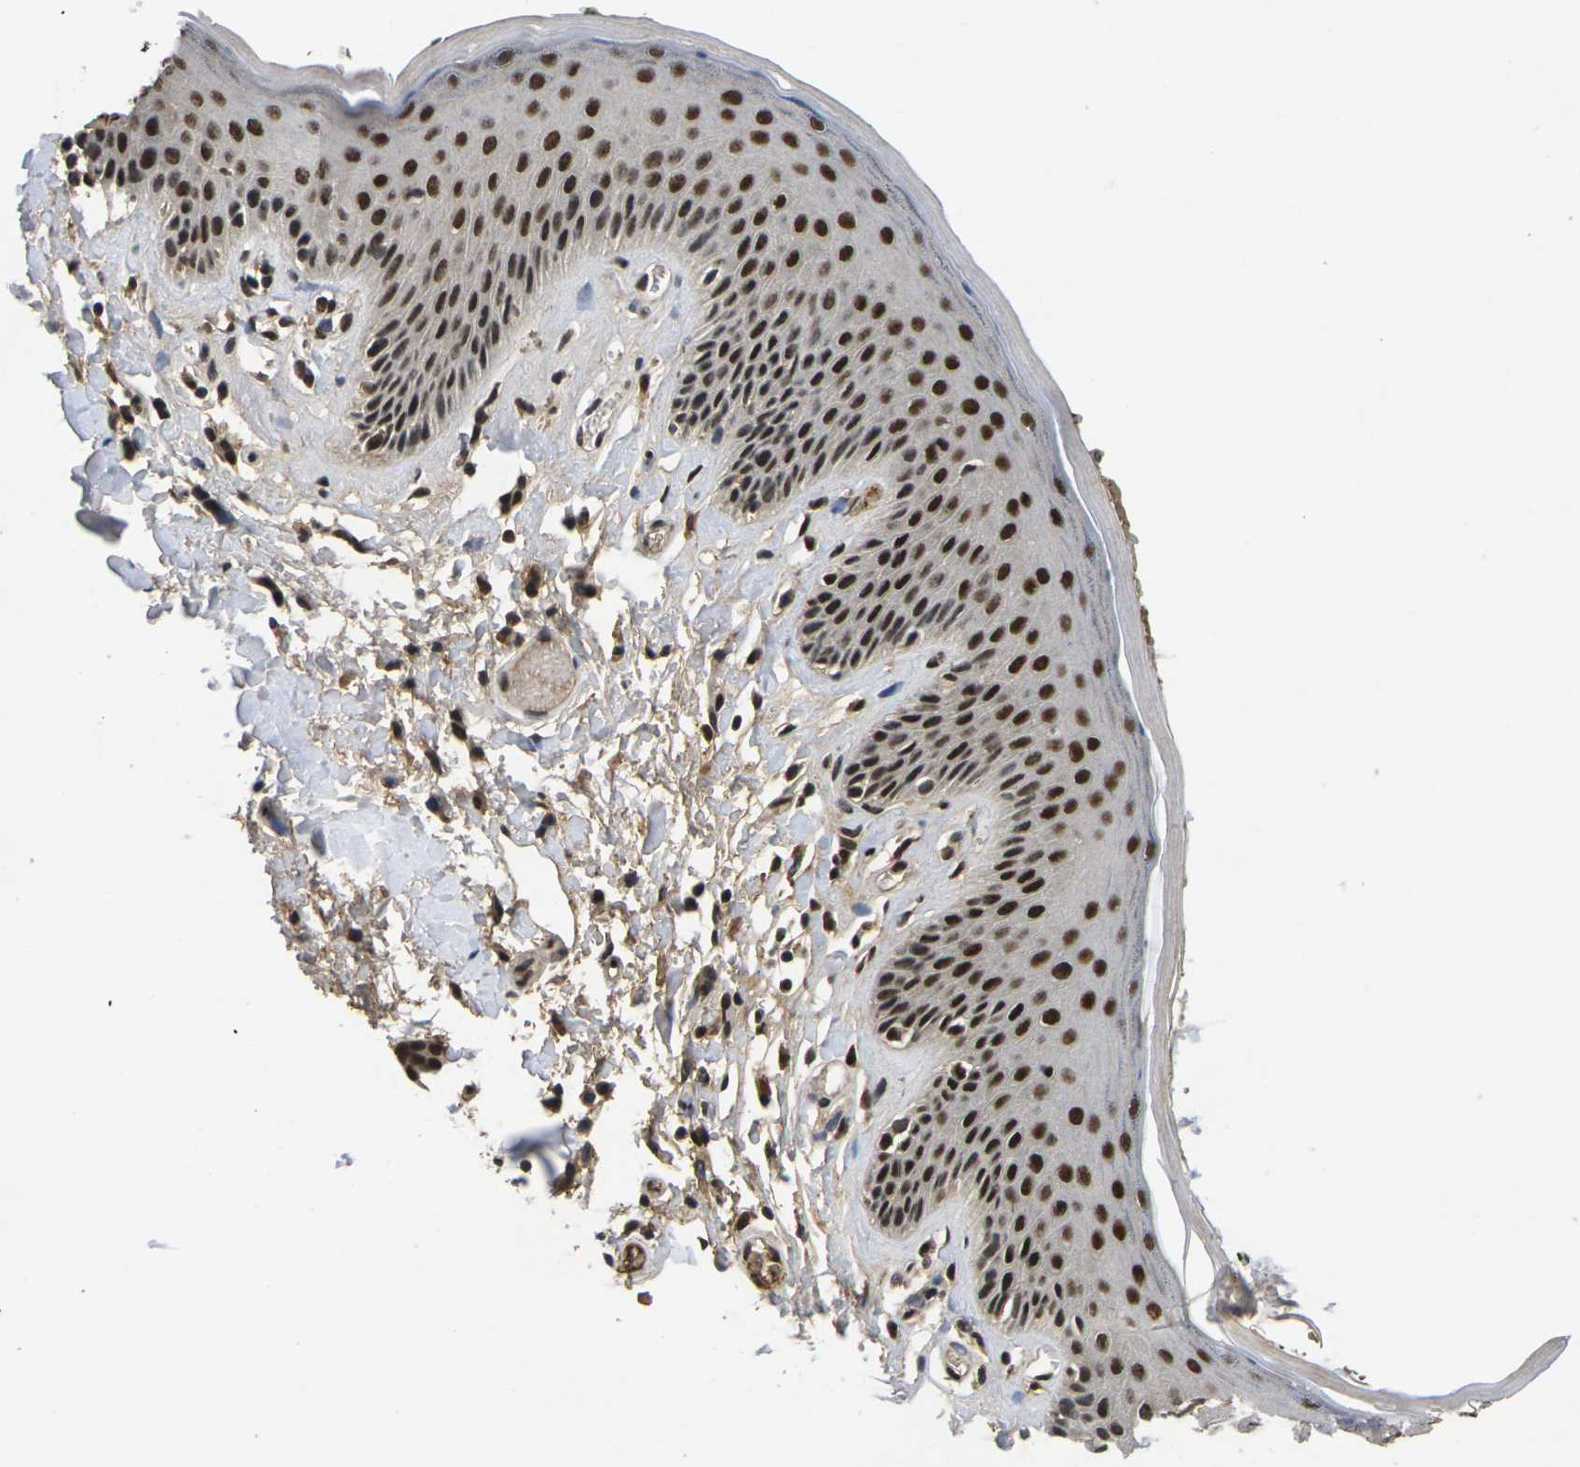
{"staining": {"intensity": "strong", "quantity": ">75%", "location": "nuclear"}, "tissue": "skin", "cell_type": "Epidermal cells", "image_type": "normal", "snomed": [{"axis": "morphology", "description": "Normal tissue, NOS"}, {"axis": "topography", "description": "Vulva"}], "caption": "About >75% of epidermal cells in unremarkable skin show strong nuclear protein positivity as visualized by brown immunohistochemical staining.", "gene": "GTF2E1", "patient": {"sex": "female", "age": 73}}